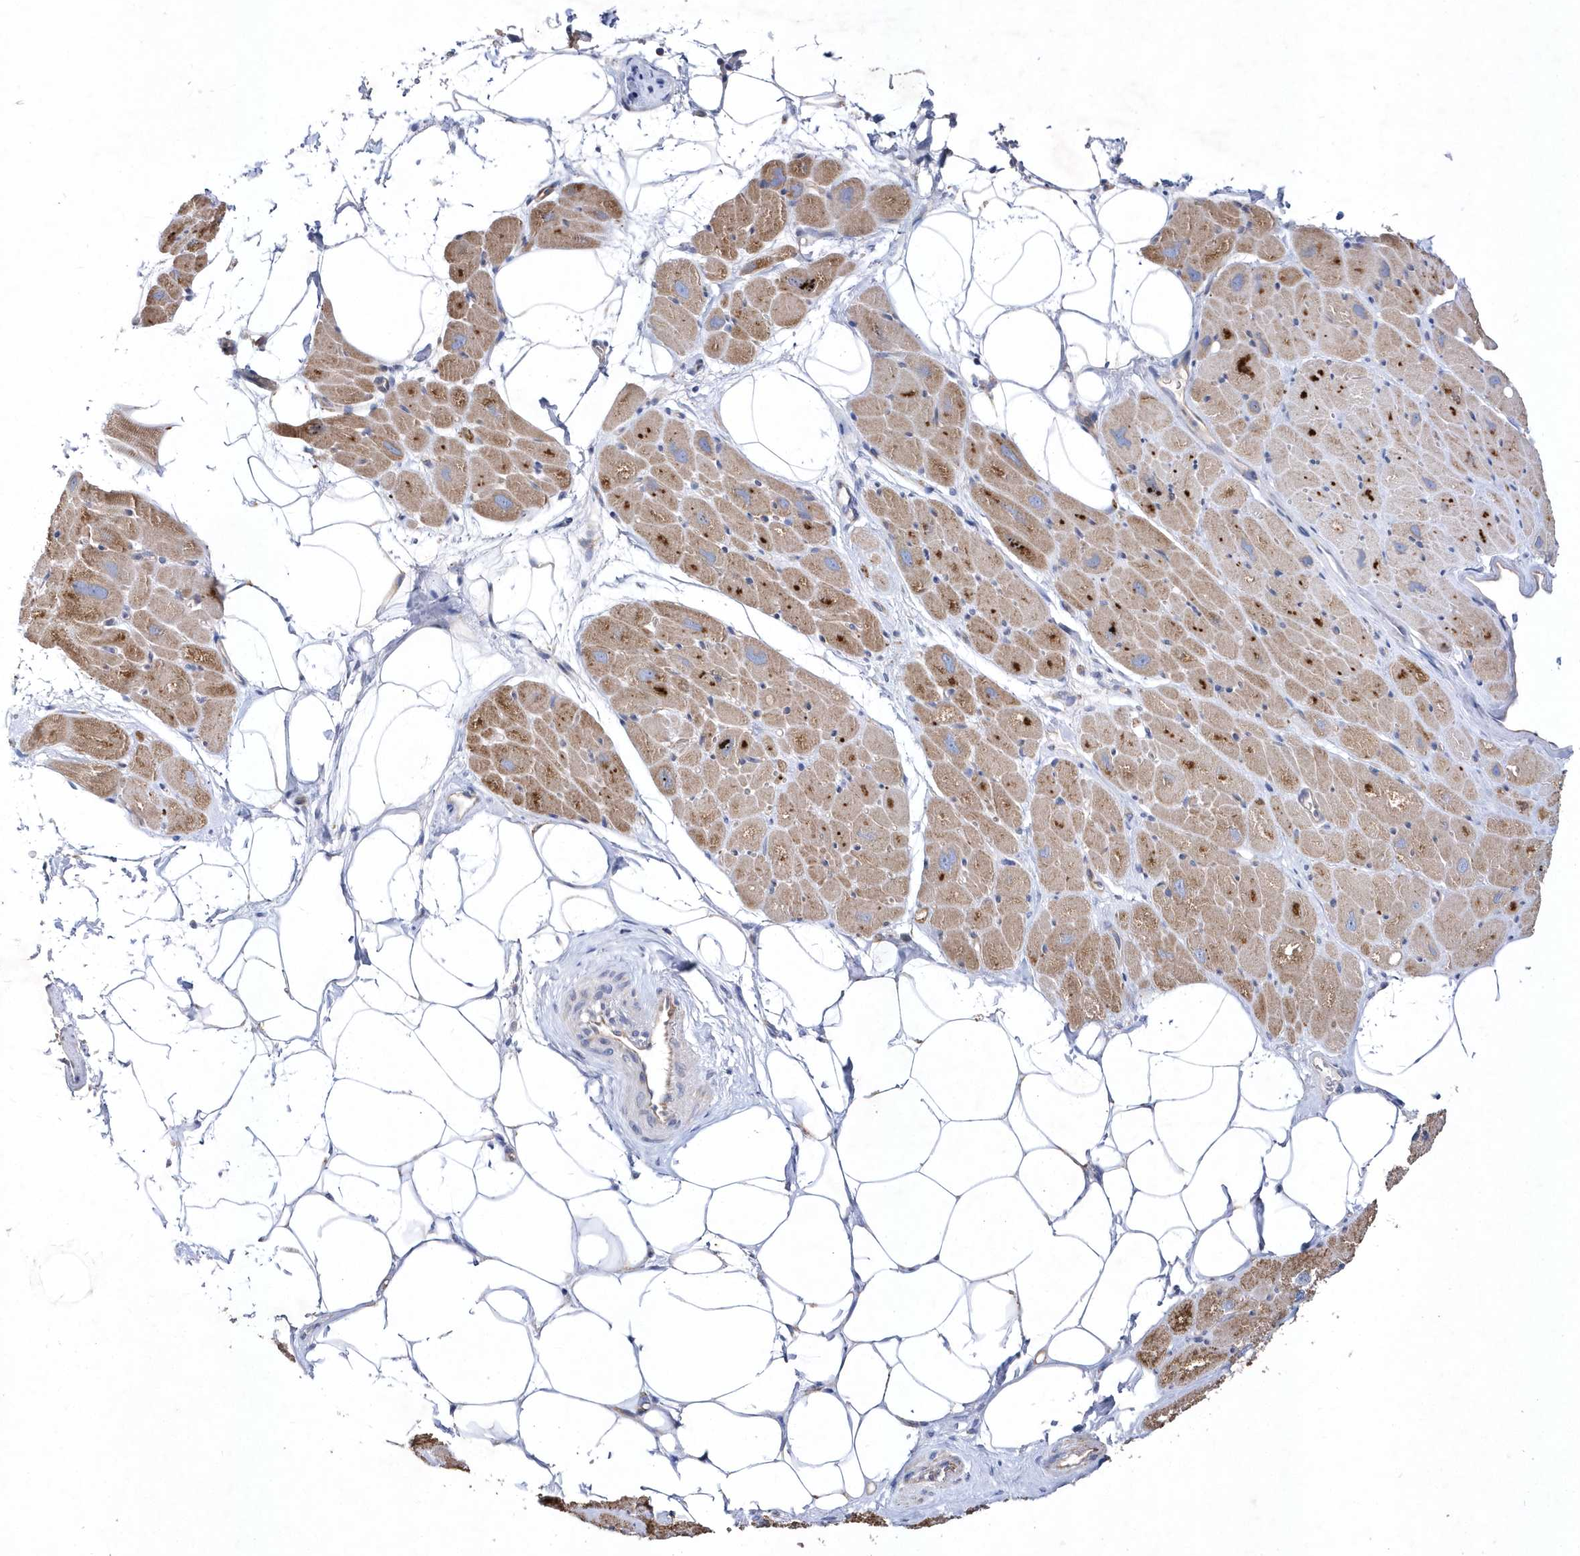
{"staining": {"intensity": "moderate", "quantity": ">75%", "location": "cytoplasmic/membranous"}, "tissue": "heart muscle", "cell_type": "Cardiomyocytes", "image_type": "normal", "snomed": [{"axis": "morphology", "description": "Normal tissue, NOS"}, {"axis": "topography", "description": "Heart"}], "caption": "This micrograph shows immunohistochemistry staining of benign human heart muscle, with medium moderate cytoplasmic/membranous positivity in approximately >75% of cardiomyocytes.", "gene": "JKAMP", "patient": {"sex": "male", "age": 50}}